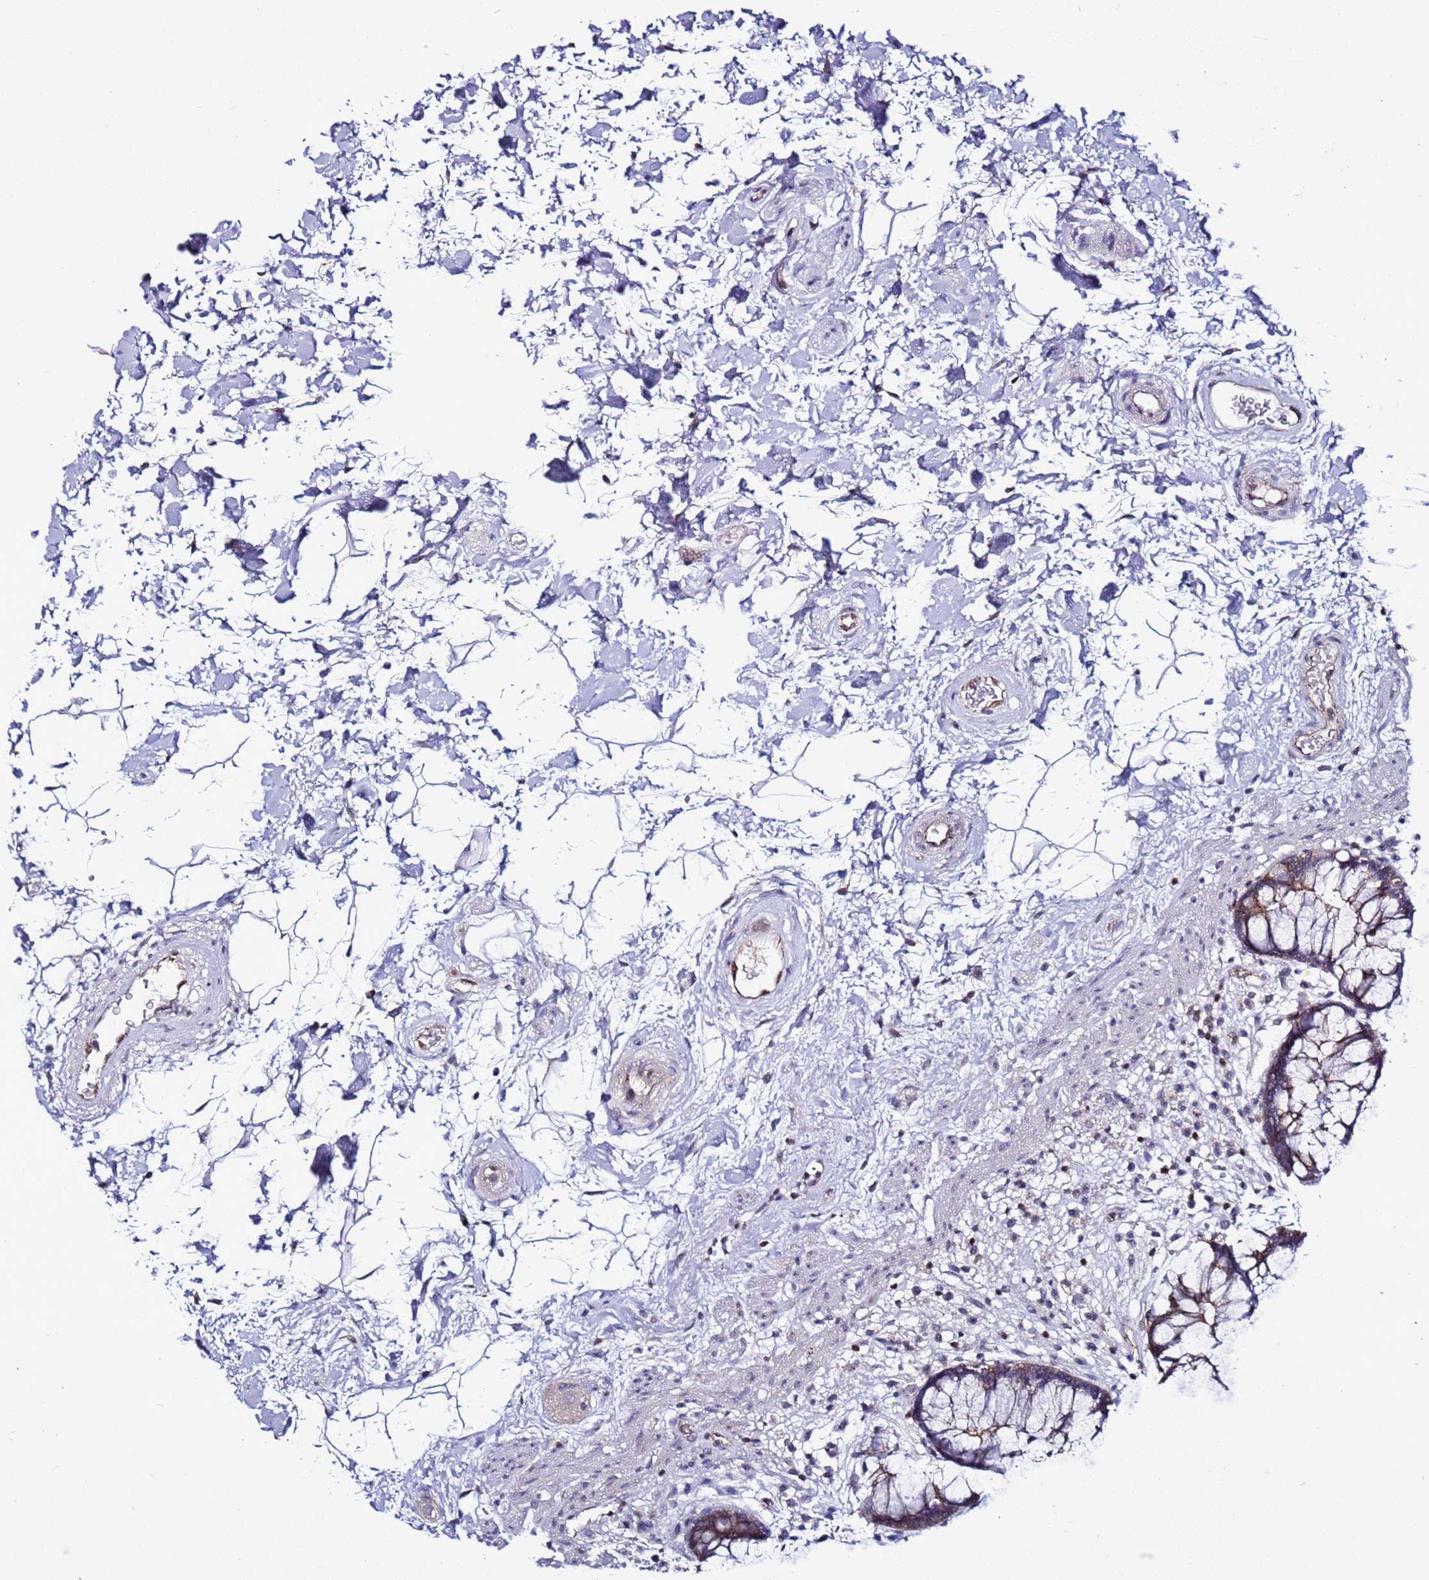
{"staining": {"intensity": "moderate", "quantity": ">75%", "location": "cytoplasmic/membranous"}, "tissue": "rectum", "cell_type": "Glandular cells", "image_type": "normal", "snomed": [{"axis": "morphology", "description": "Normal tissue, NOS"}, {"axis": "topography", "description": "Rectum"}], "caption": "High-magnification brightfield microscopy of benign rectum stained with DAB (brown) and counterstained with hematoxylin (blue). glandular cells exhibit moderate cytoplasmic/membranous expression is appreciated in approximately>75% of cells. The protein is shown in brown color, while the nuclei are stained blue.", "gene": "TENM3", "patient": {"sex": "male", "age": 51}}